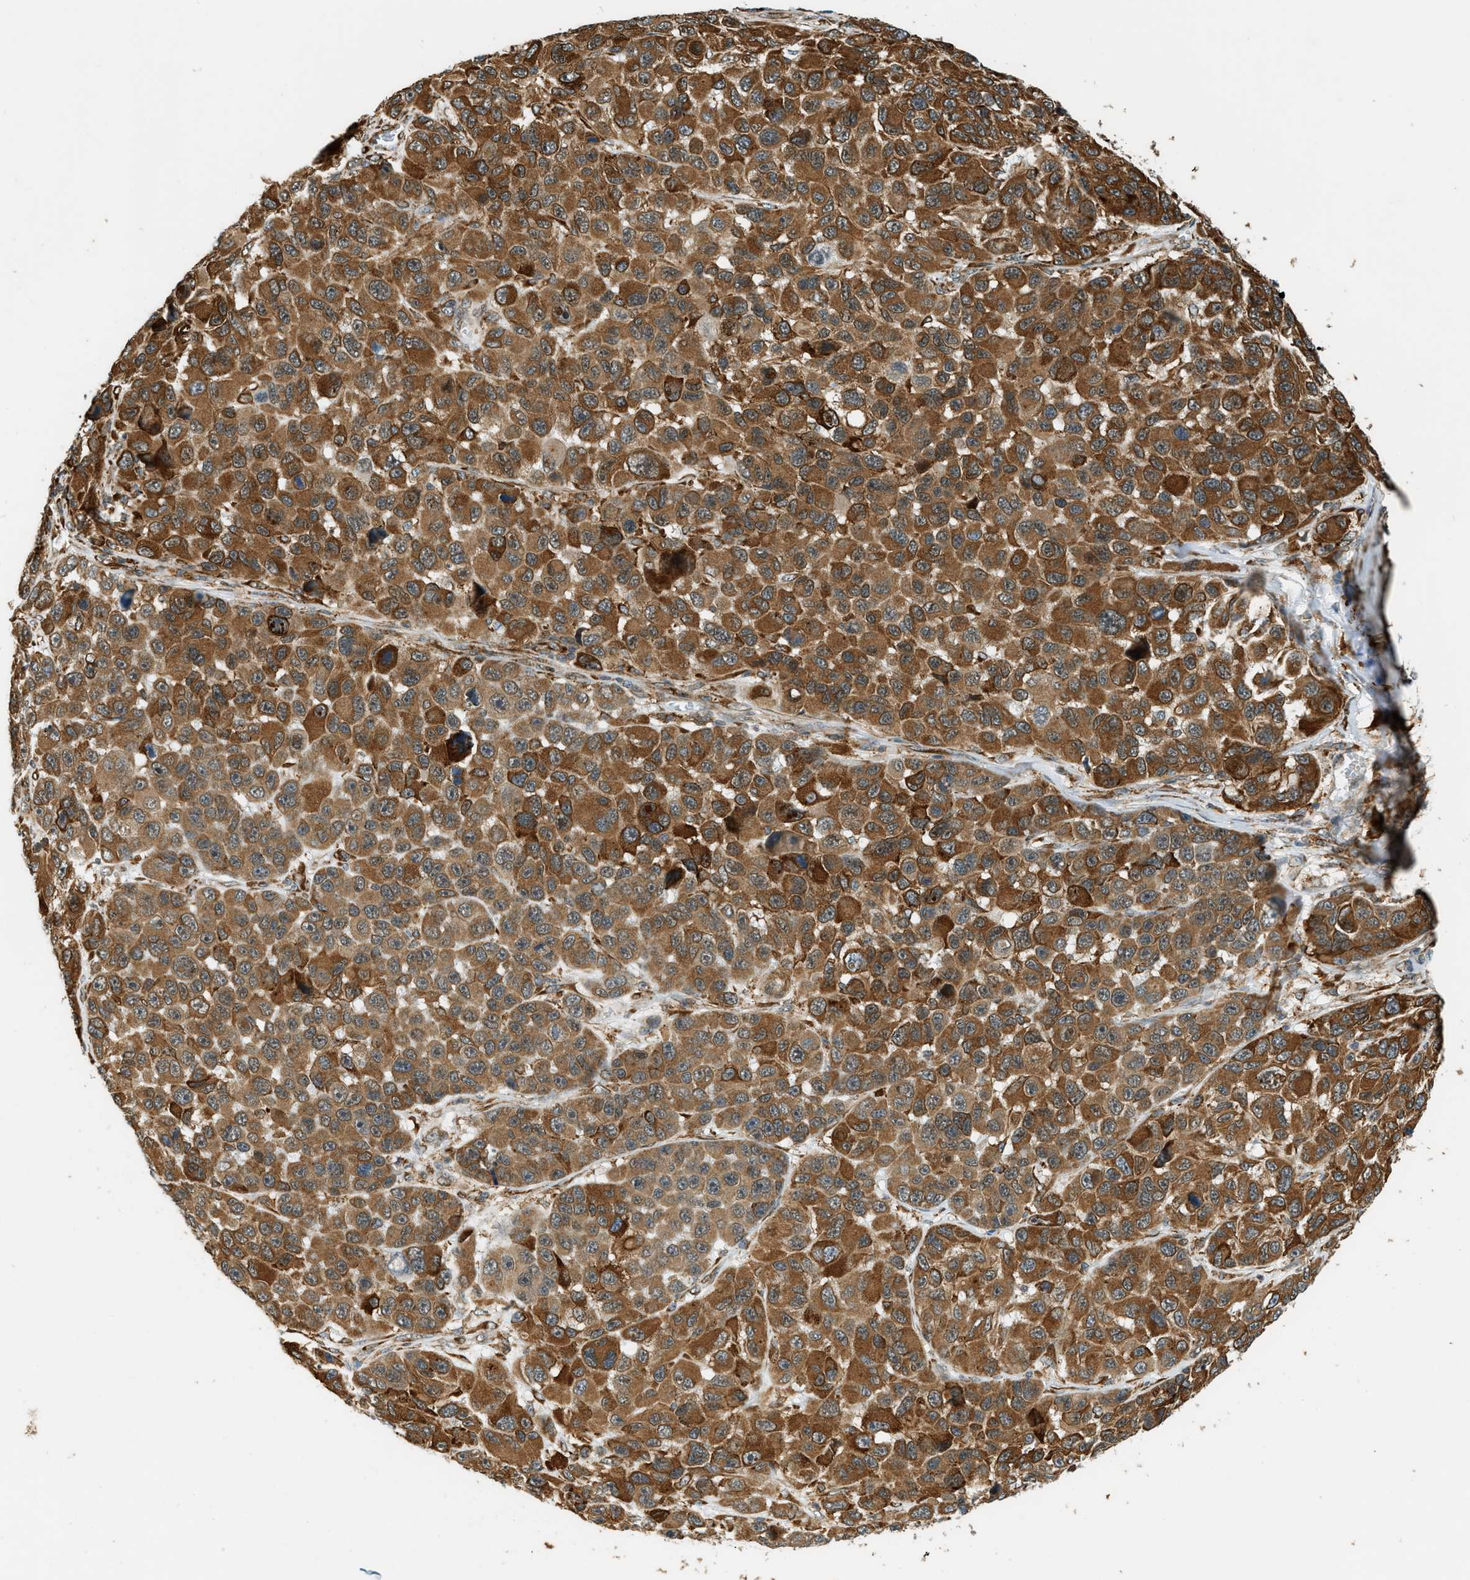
{"staining": {"intensity": "moderate", "quantity": ">75%", "location": "cytoplasmic/membranous"}, "tissue": "melanoma", "cell_type": "Tumor cells", "image_type": "cancer", "snomed": [{"axis": "morphology", "description": "Malignant melanoma, NOS"}, {"axis": "topography", "description": "Skin"}], "caption": "Melanoma stained with a protein marker exhibits moderate staining in tumor cells.", "gene": "SEMA4D", "patient": {"sex": "male", "age": 53}}